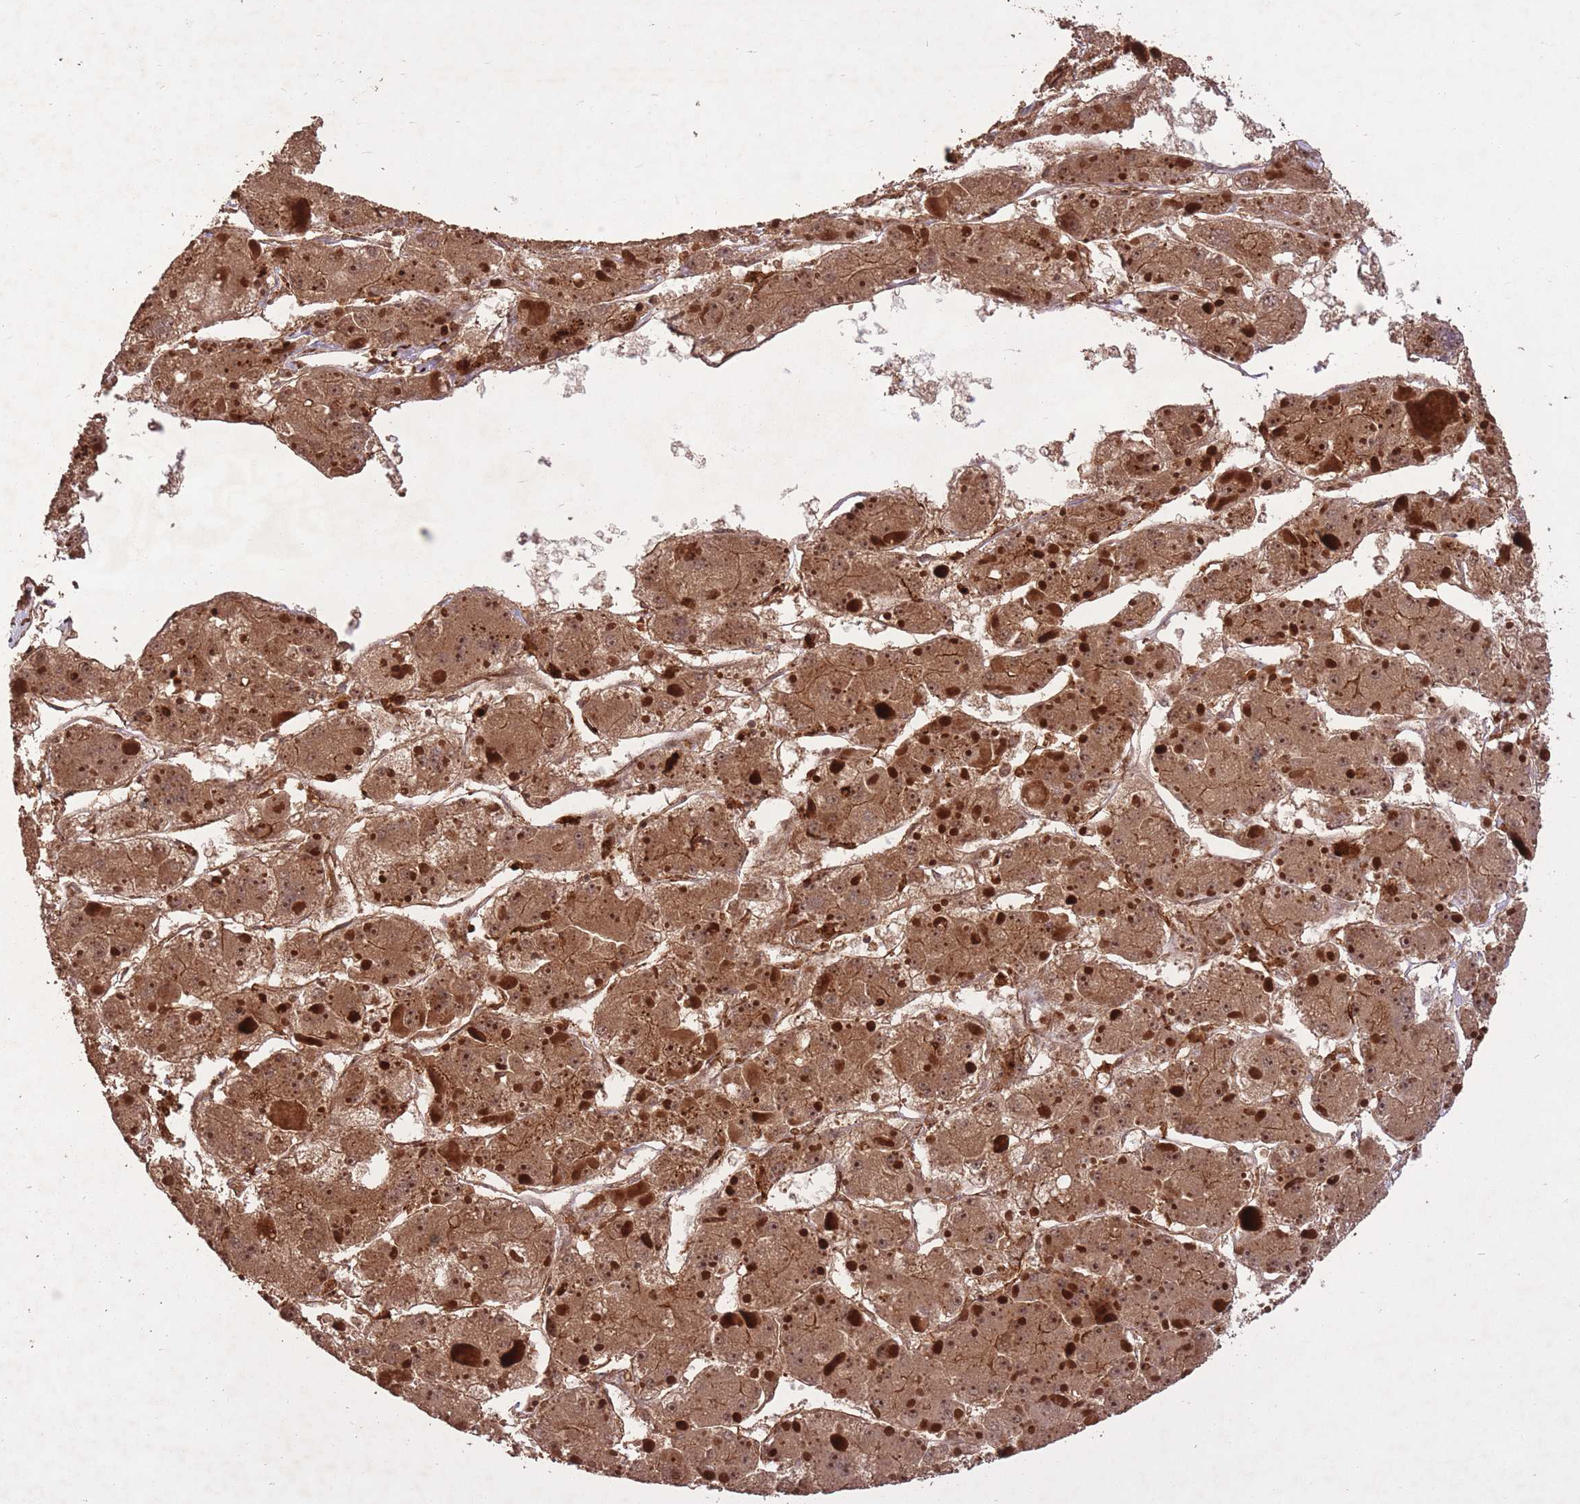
{"staining": {"intensity": "moderate", "quantity": ">75%", "location": "cytoplasmic/membranous,nuclear"}, "tissue": "liver cancer", "cell_type": "Tumor cells", "image_type": "cancer", "snomed": [{"axis": "morphology", "description": "Carcinoma, Hepatocellular, NOS"}, {"axis": "topography", "description": "Liver"}], "caption": "An immunohistochemistry image of tumor tissue is shown. Protein staining in brown labels moderate cytoplasmic/membranous and nuclear positivity in liver cancer within tumor cells.", "gene": "ERBB3", "patient": {"sex": "female", "age": 73}}